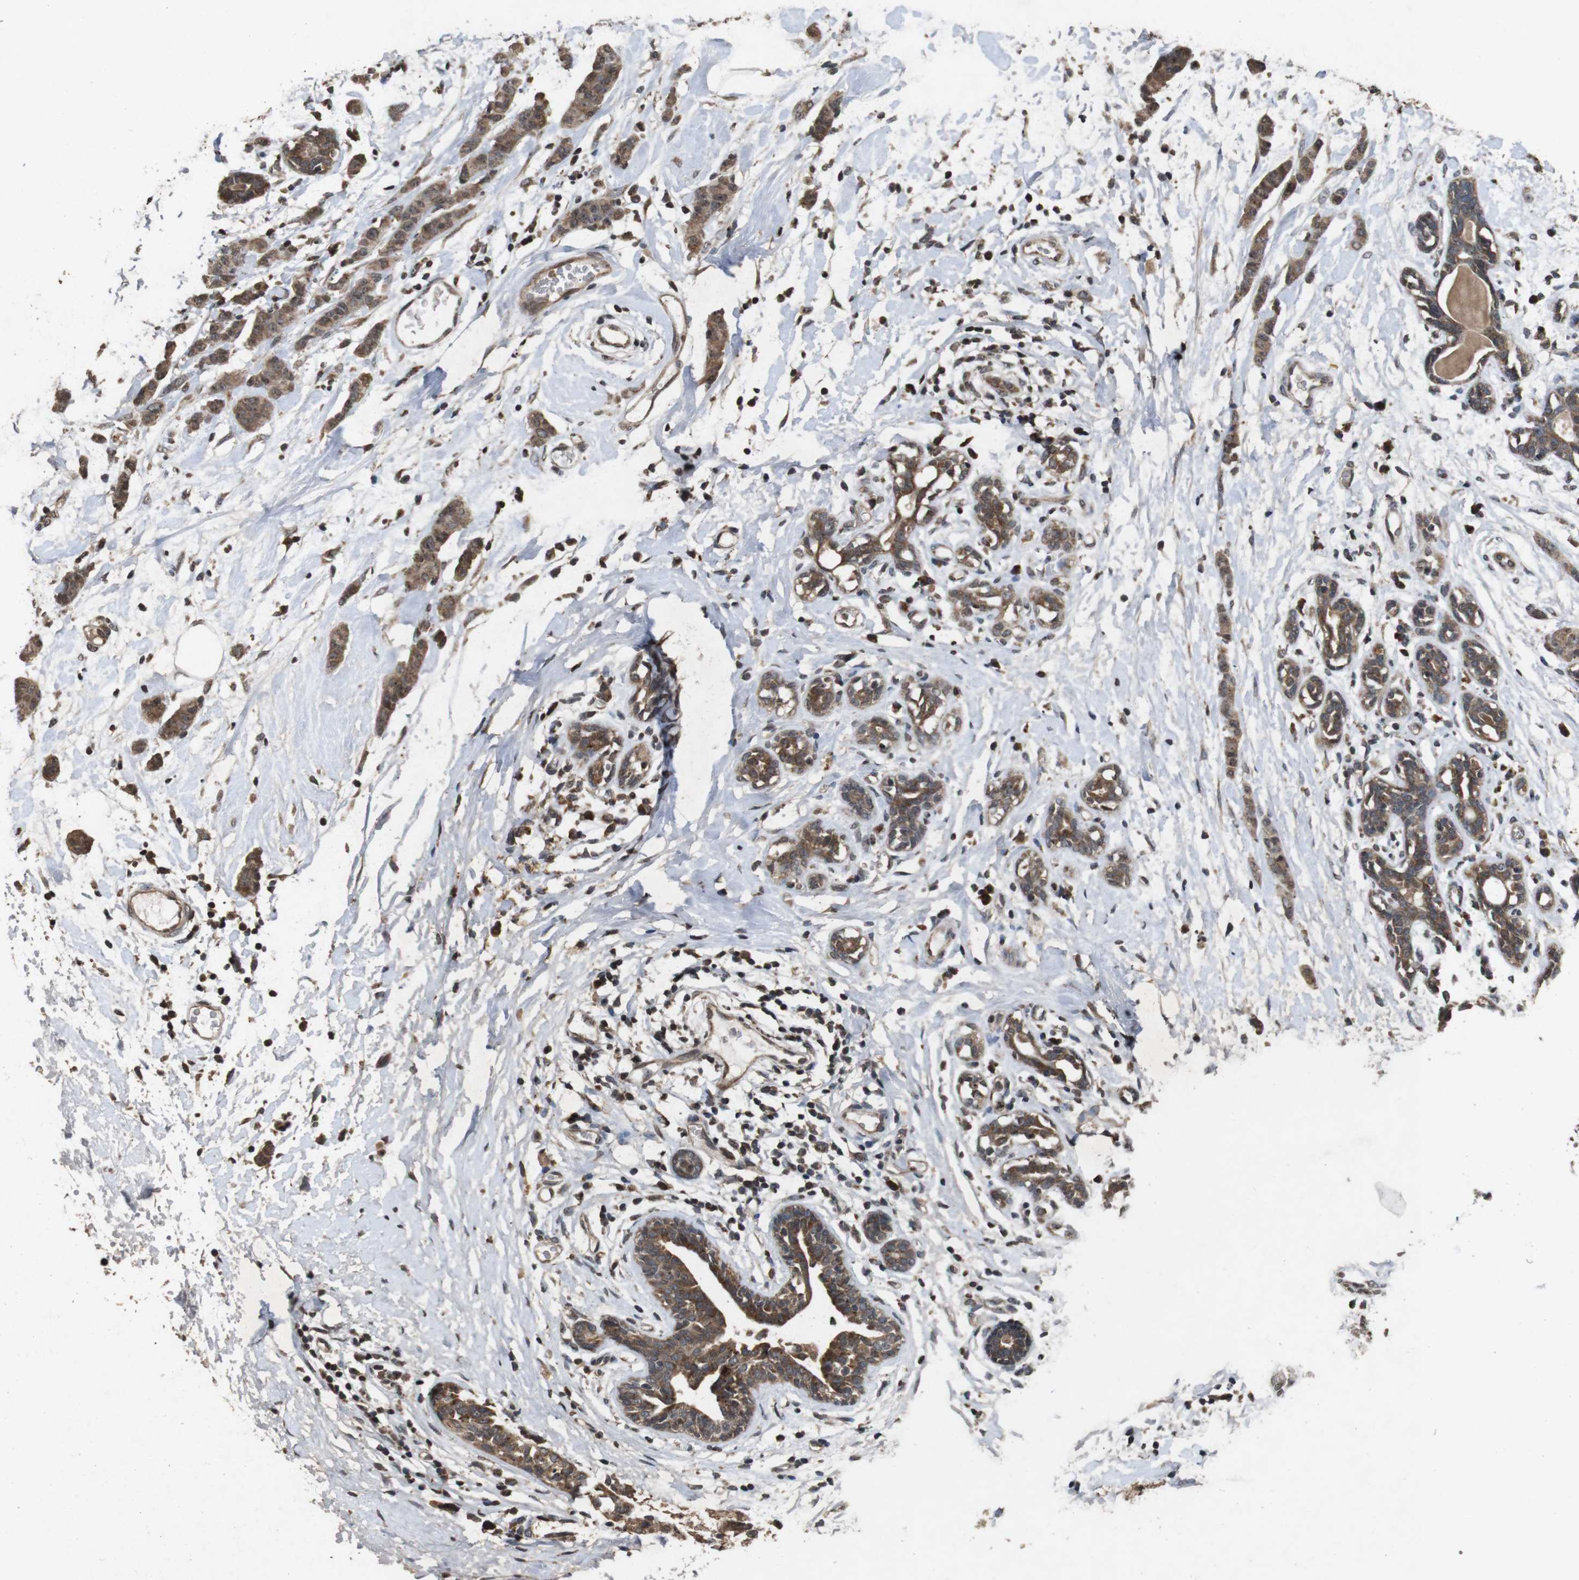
{"staining": {"intensity": "moderate", "quantity": ">75%", "location": "cytoplasmic/membranous"}, "tissue": "breast cancer", "cell_type": "Tumor cells", "image_type": "cancer", "snomed": [{"axis": "morphology", "description": "Normal tissue, NOS"}, {"axis": "morphology", "description": "Duct carcinoma"}, {"axis": "topography", "description": "Breast"}], "caption": "Infiltrating ductal carcinoma (breast) was stained to show a protein in brown. There is medium levels of moderate cytoplasmic/membranous positivity in about >75% of tumor cells. Nuclei are stained in blue.", "gene": "SORL1", "patient": {"sex": "female", "age": 40}}